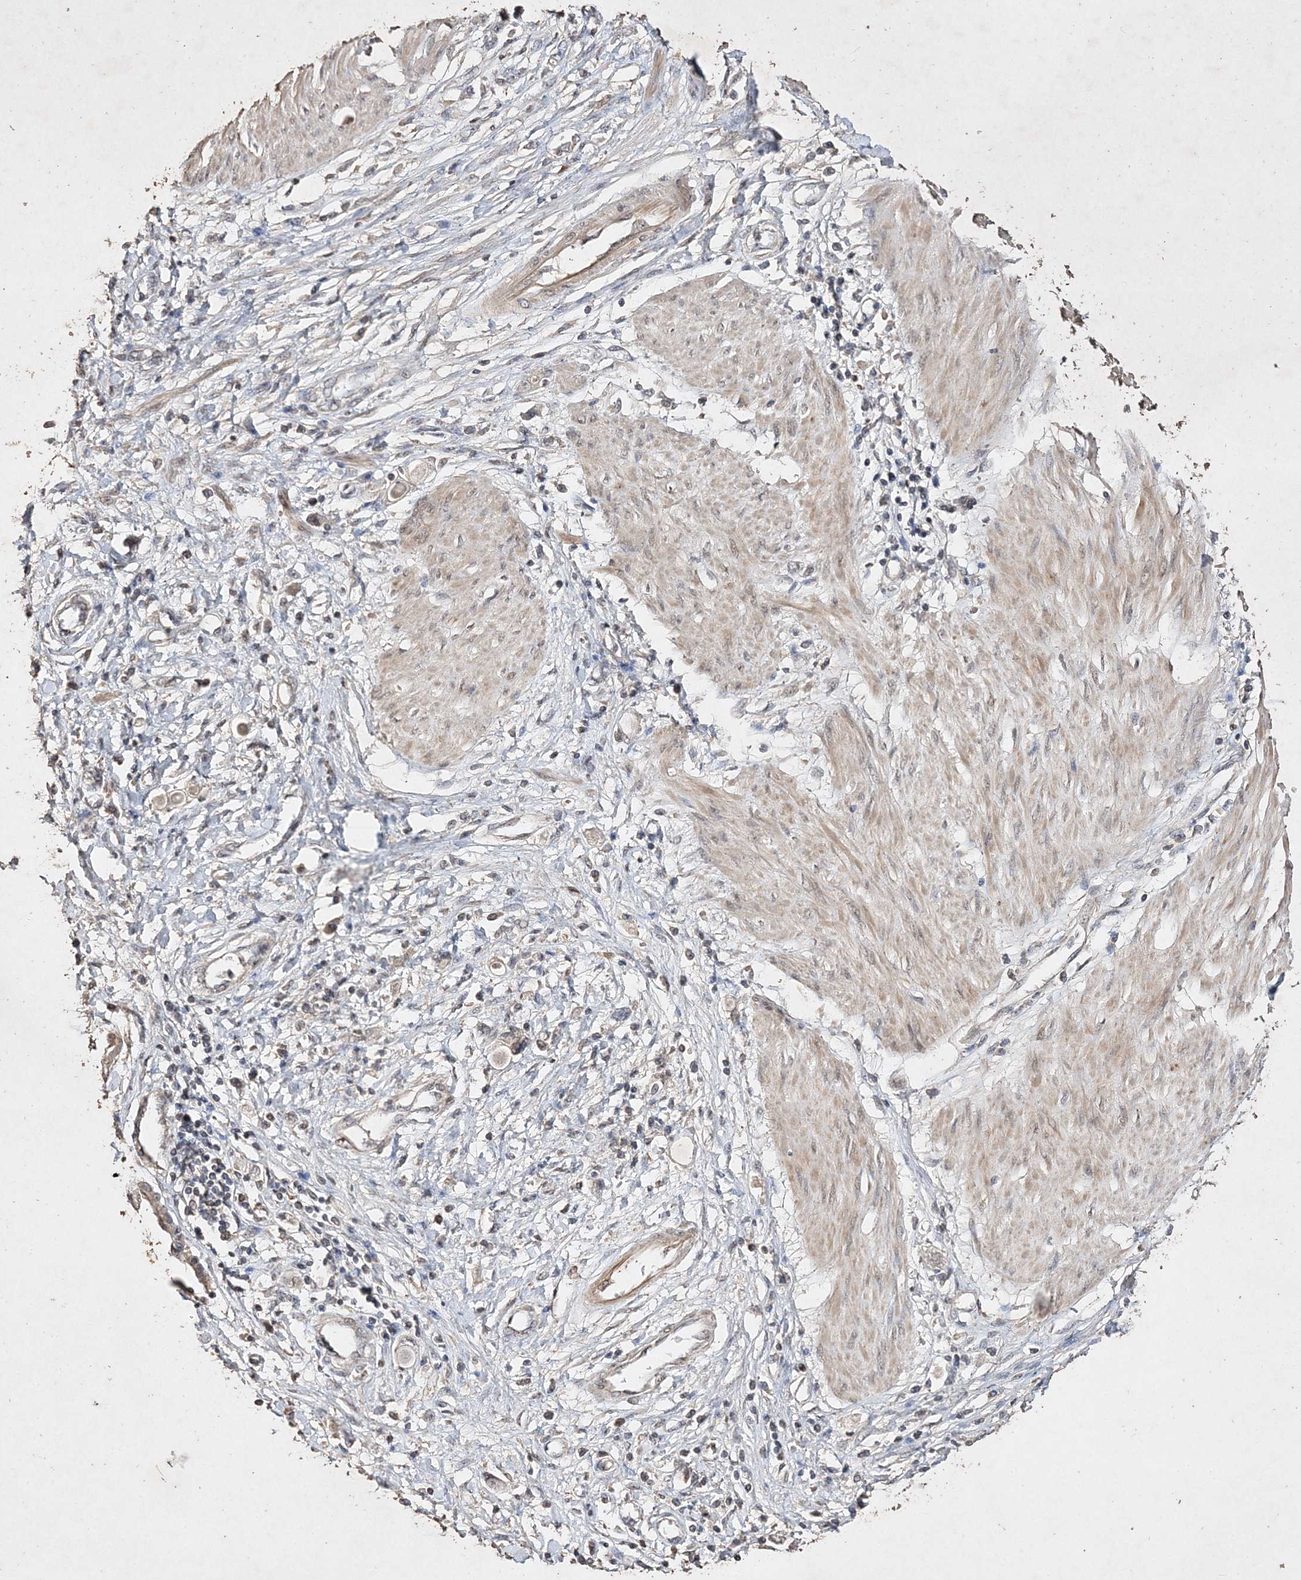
{"staining": {"intensity": "negative", "quantity": "none", "location": "none"}, "tissue": "stomach cancer", "cell_type": "Tumor cells", "image_type": "cancer", "snomed": [{"axis": "morphology", "description": "Adenocarcinoma, NOS"}, {"axis": "topography", "description": "Stomach"}], "caption": "Immunohistochemistry of human stomach cancer (adenocarcinoma) shows no expression in tumor cells.", "gene": "C3orf38", "patient": {"sex": "female", "age": 76}}